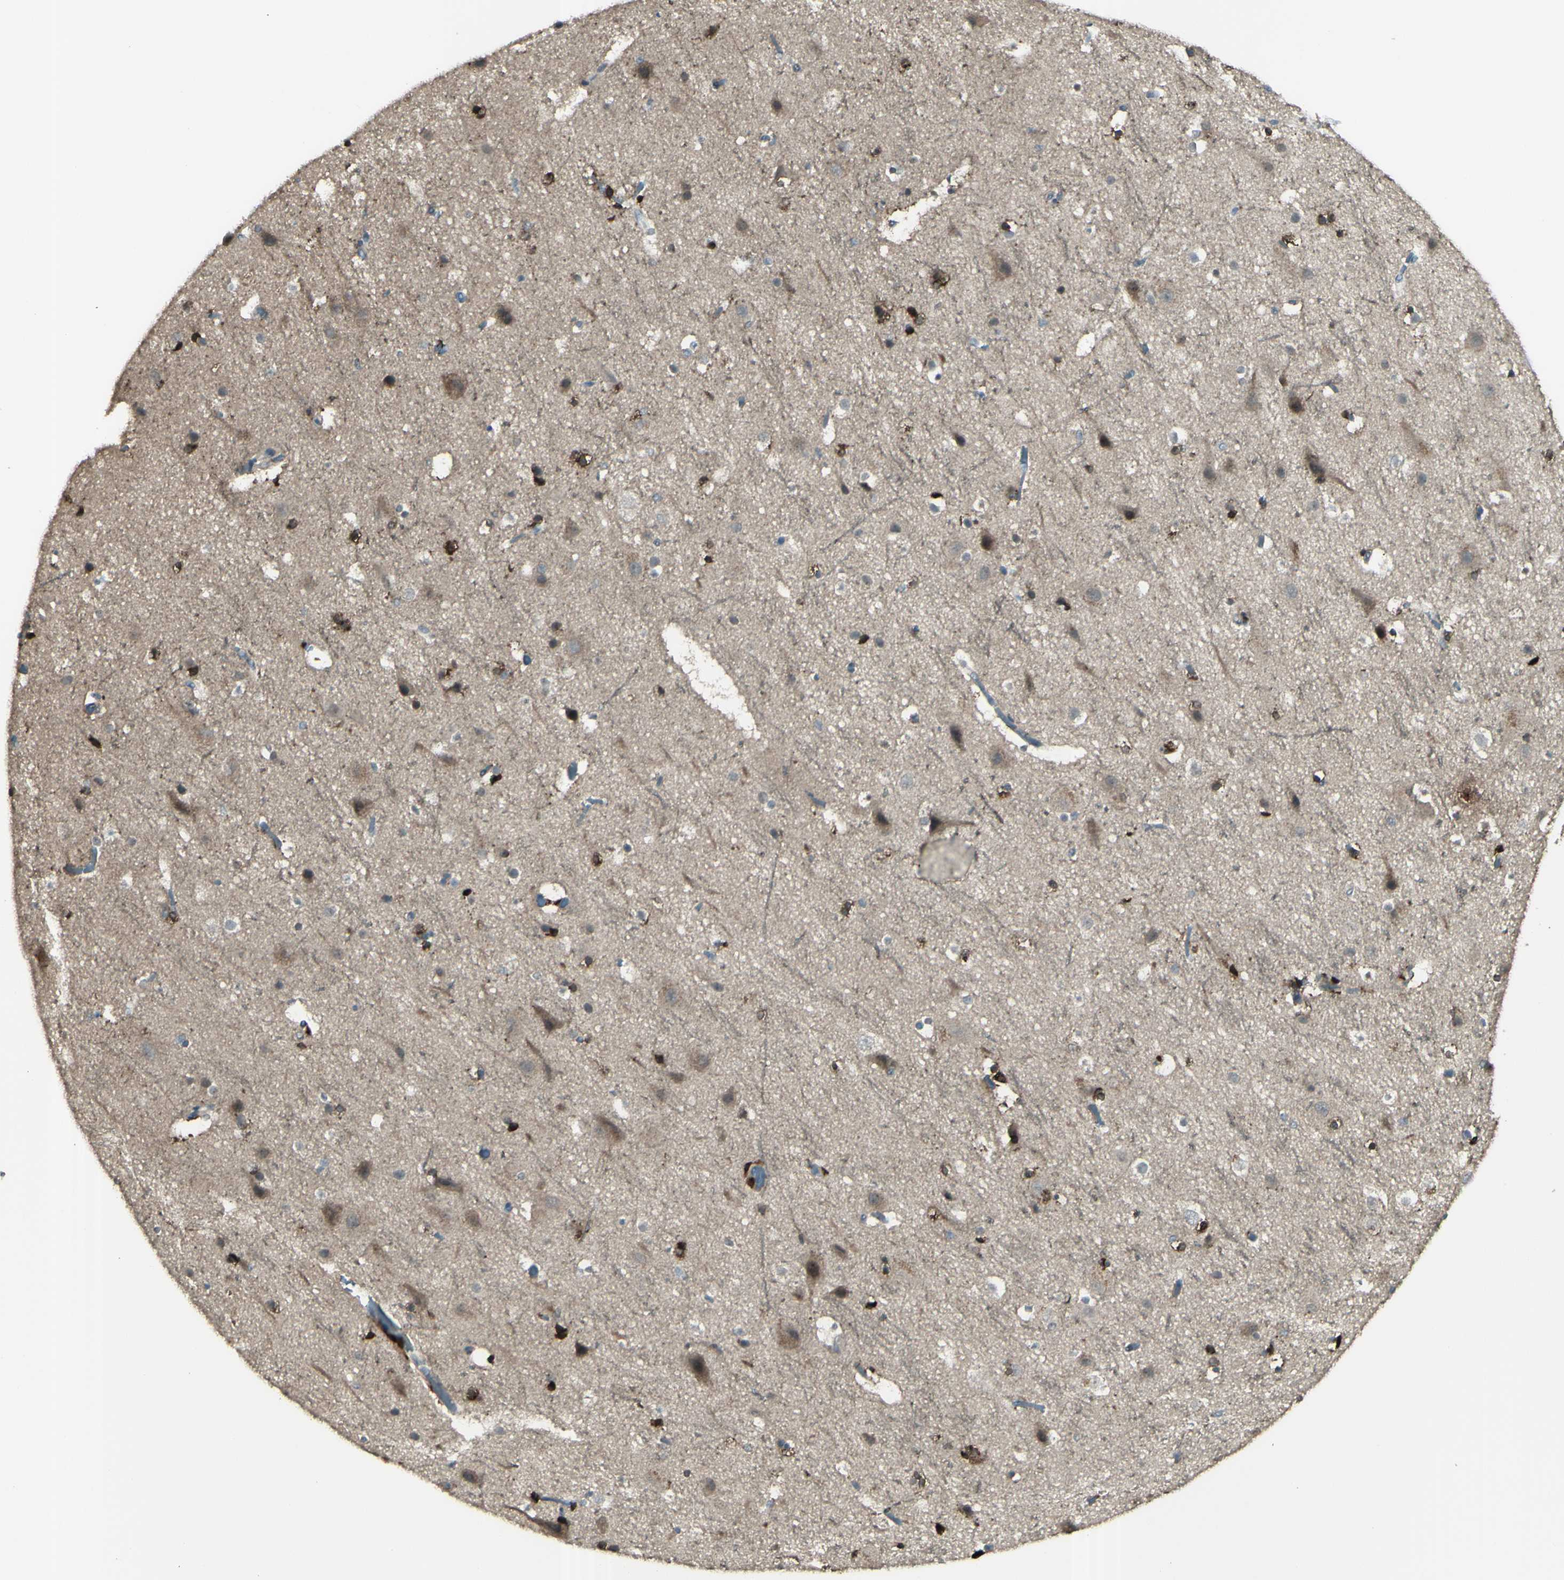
{"staining": {"intensity": "negative", "quantity": "none", "location": "none"}, "tissue": "cerebral cortex", "cell_type": "Endothelial cells", "image_type": "normal", "snomed": [{"axis": "morphology", "description": "Normal tissue, NOS"}, {"axis": "topography", "description": "Cerebral cortex"}], "caption": "A histopathology image of human cerebral cortex is negative for staining in endothelial cells. (DAB (3,3'-diaminobenzidine) IHC, high magnification).", "gene": "GNAS", "patient": {"sex": "male", "age": 45}}